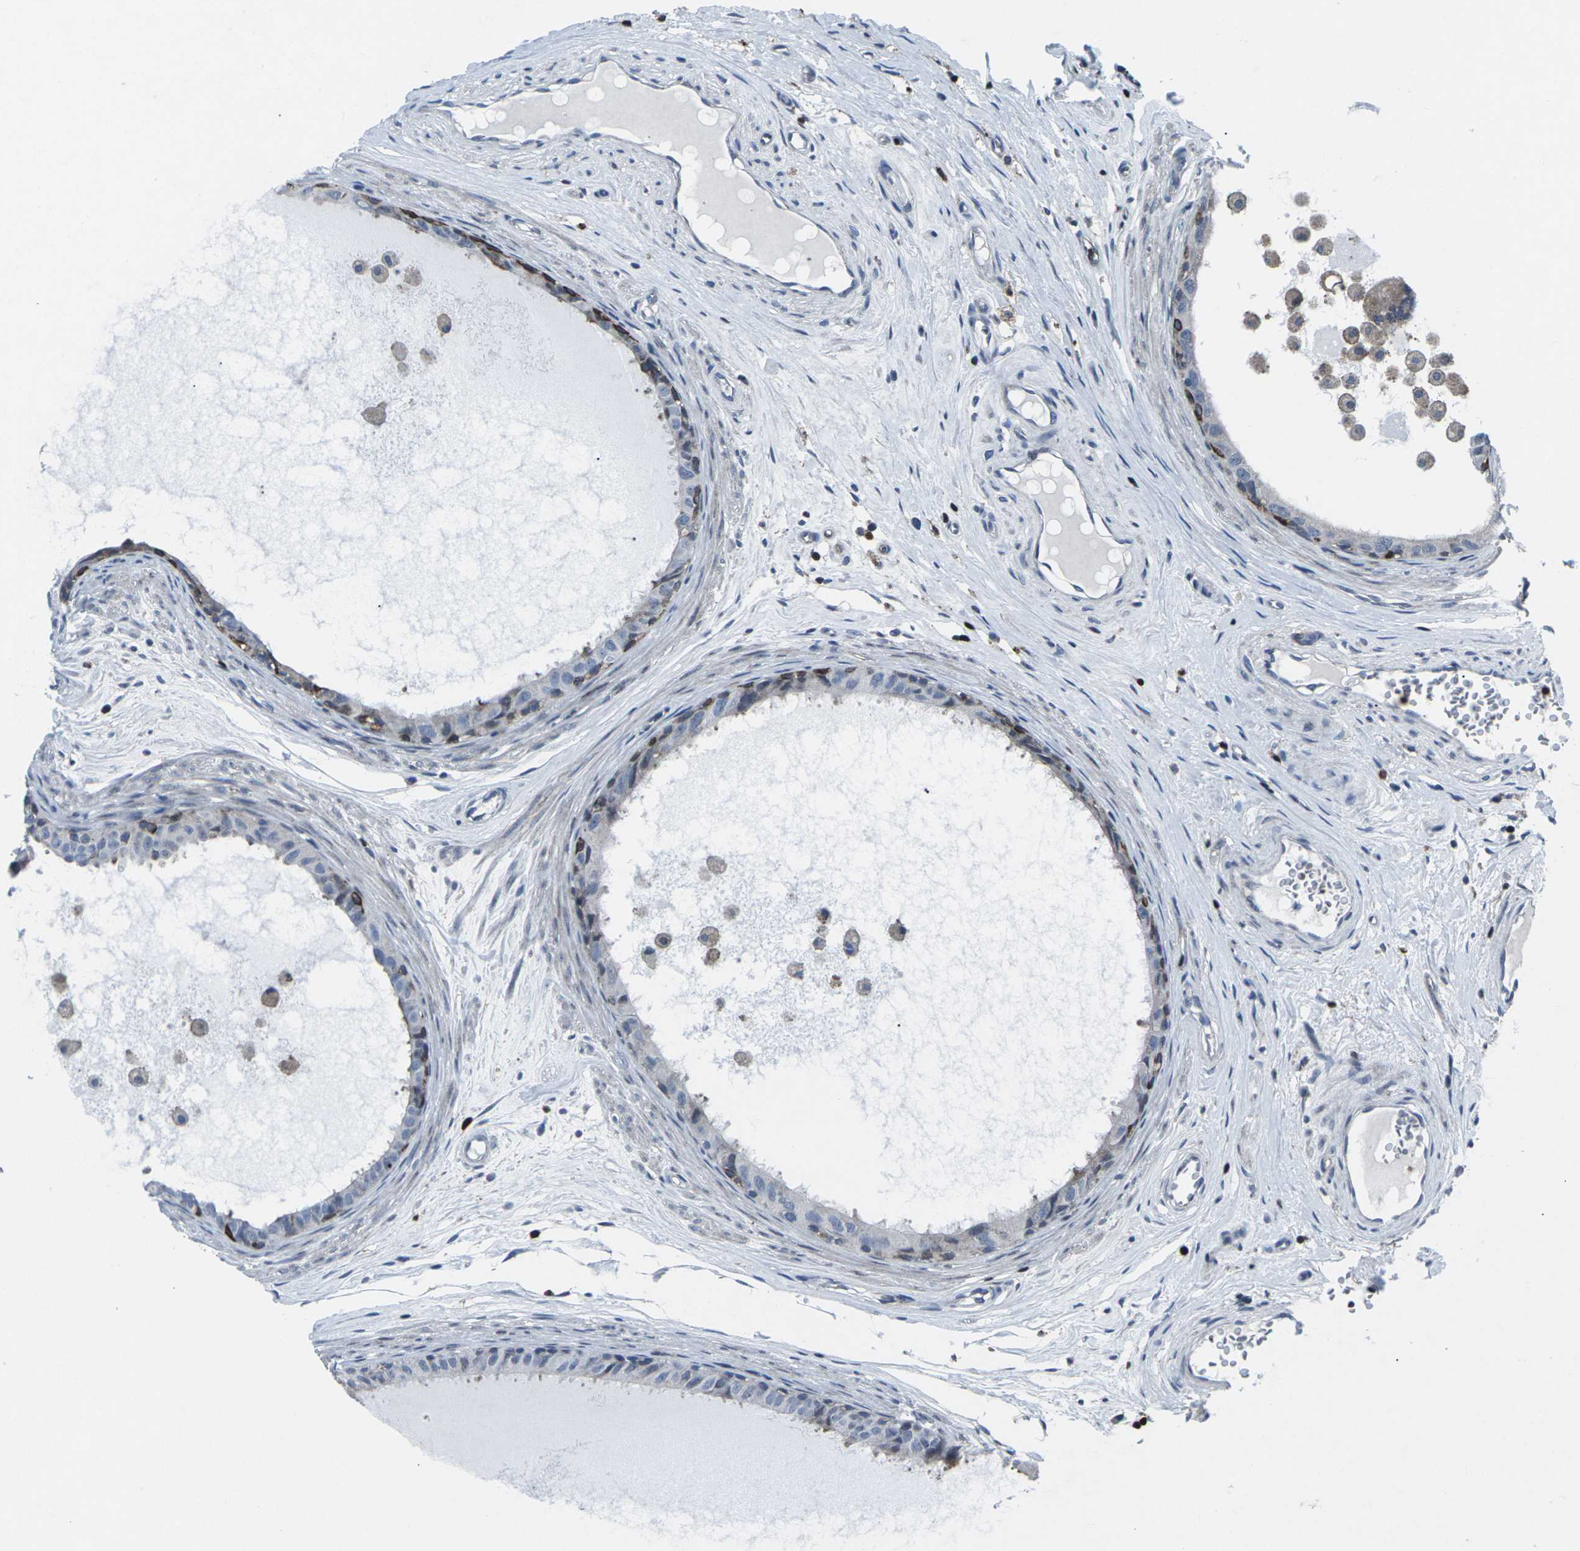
{"staining": {"intensity": "strong", "quantity": "<25%", "location": "cytoplasmic/membranous"}, "tissue": "epididymis", "cell_type": "Glandular cells", "image_type": "normal", "snomed": [{"axis": "morphology", "description": "Normal tissue, NOS"}, {"axis": "morphology", "description": "Inflammation, NOS"}, {"axis": "topography", "description": "Epididymis"}], "caption": "A histopathology image showing strong cytoplasmic/membranous staining in approximately <25% of glandular cells in benign epididymis, as visualized by brown immunohistochemical staining.", "gene": "STAT4", "patient": {"sex": "male", "age": 85}}